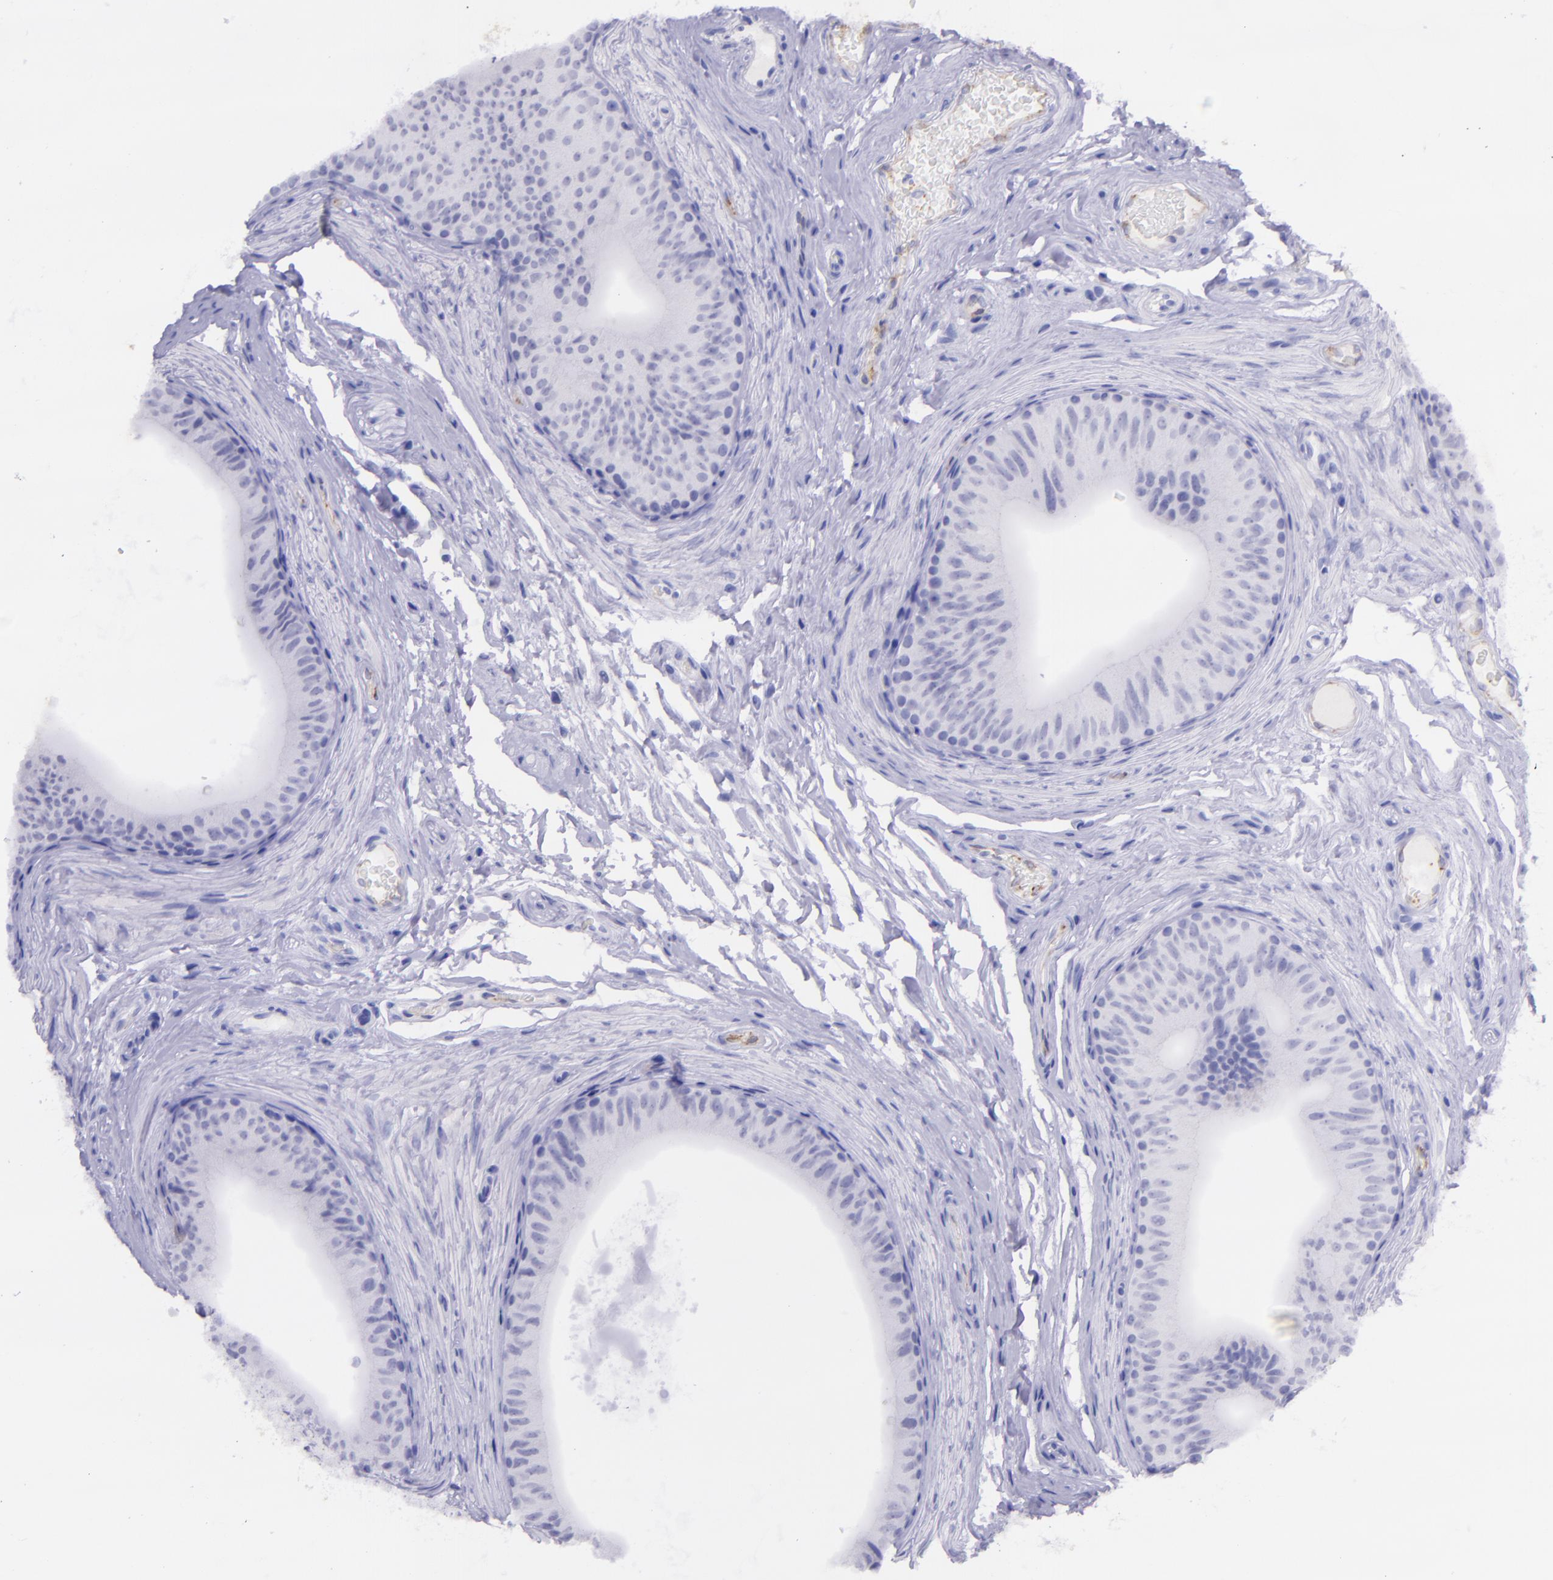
{"staining": {"intensity": "negative", "quantity": "none", "location": "none"}, "tissue": "epididymis", "cell_type": "Glandular cells", "image_type": "normal", "snomed": [{"axis": "morphology", "description": "Normal tissue, NOS"}, {"axis": "topography", "description": "Testis"}, {"axis": "topography", "description": "Epididymis"}], "caption": "There is no significant staining in glandular cells of epididymis. (DAB immunohistochemistry (IHC) with hematoxylin counter stain).", "gene": "SELE", "patient": {"sex": "male", "age": 36}}